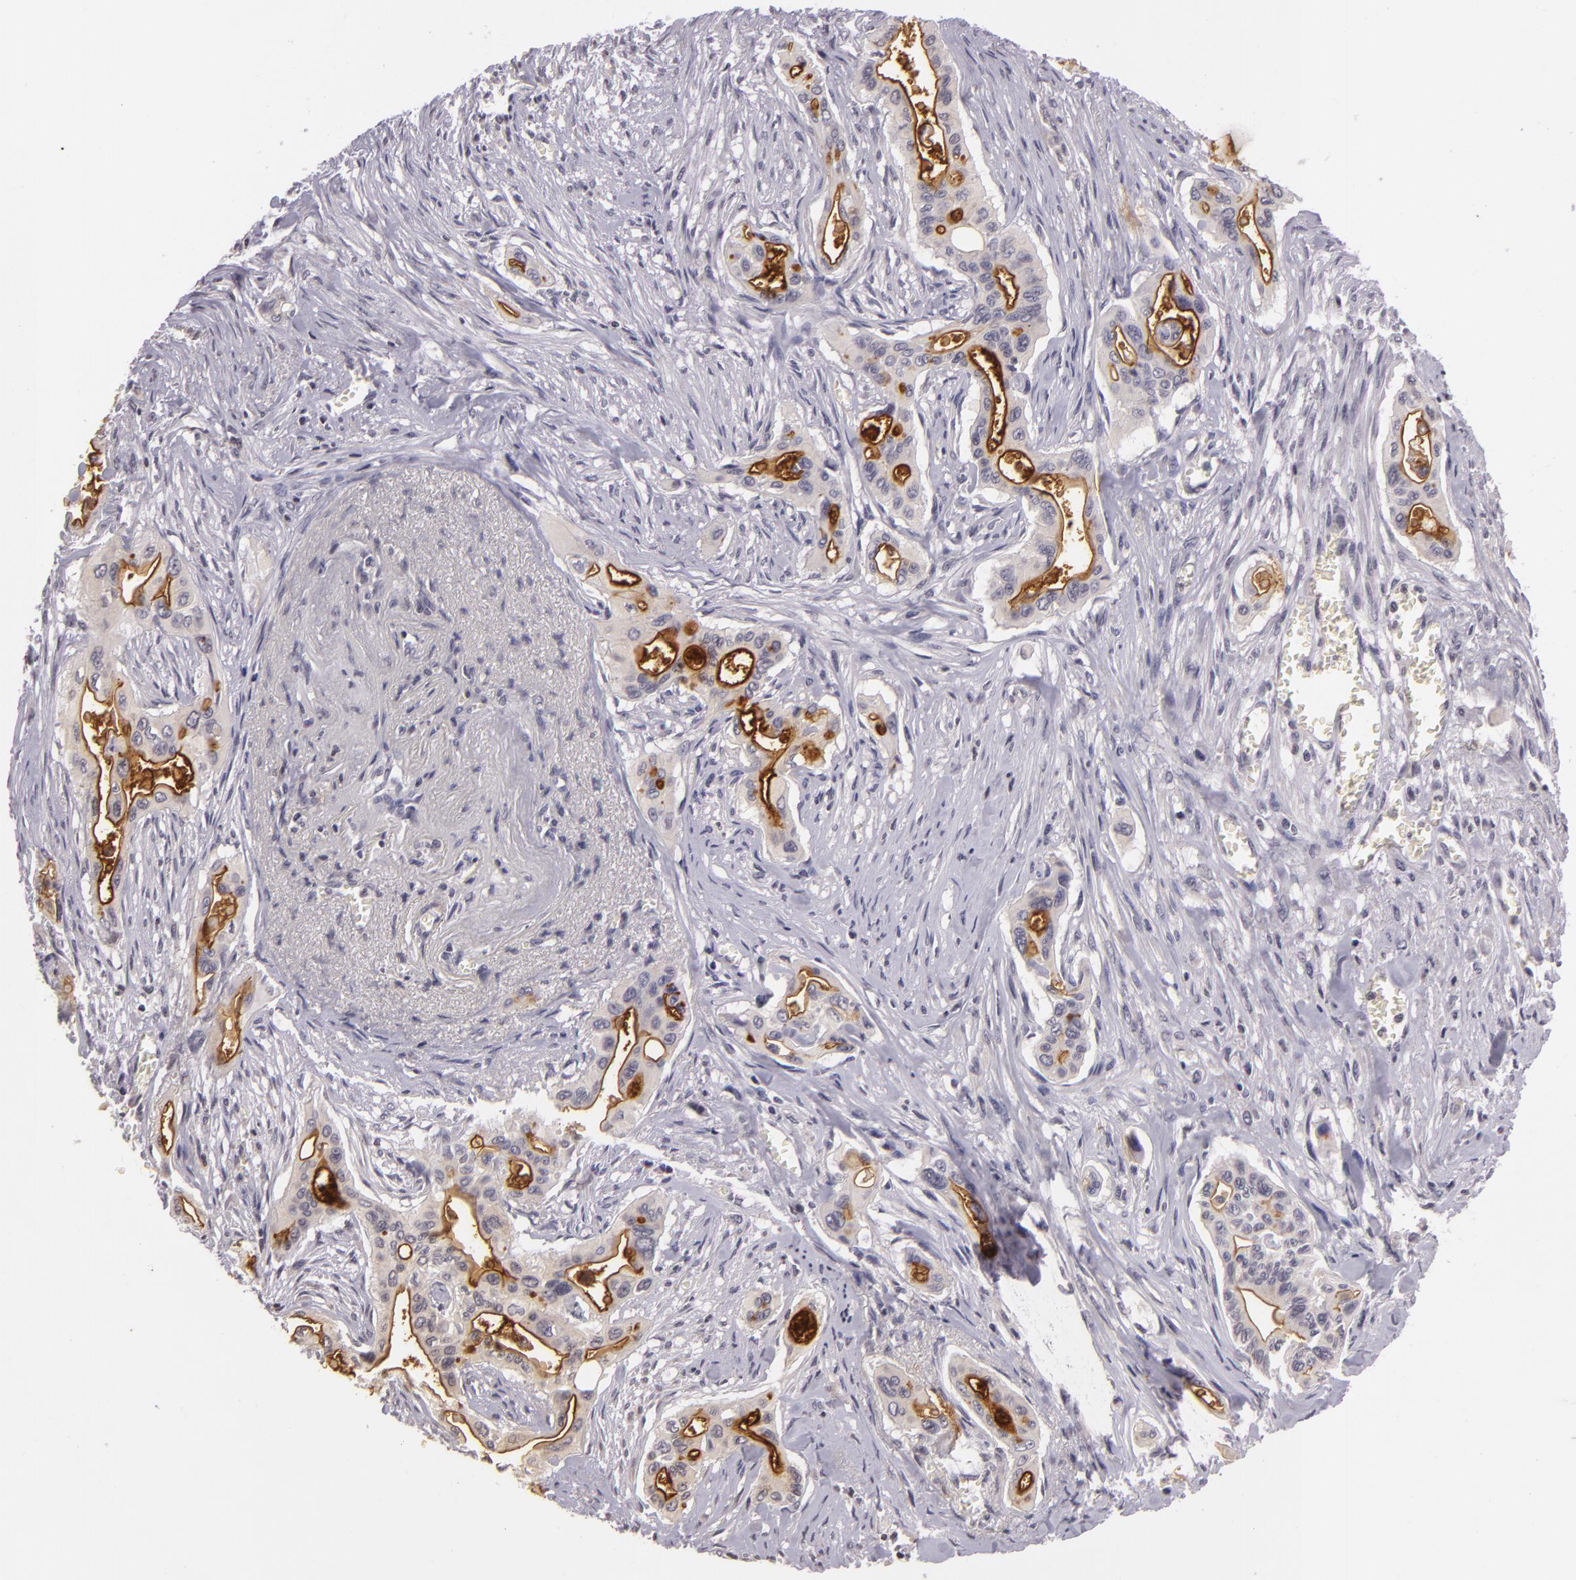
{"staining": {"intensity": "strong", "quantity": ">75%", "location": "cytoplasmic/membranous"}, "tissue": "pancreatic cancer", "cell_type": "Tumor cells", "image_type": "cancer", "snomed": [{"axis": "morphology", "description": "Adenocarcinoma, NOS"}, {"axis": "topography", "description": "Pancreas"}], "caption": "Immunohistochemistry (IHC) histopathology image of neoplastic tissue: adenocarcinoma (pancreatic) stained using immunohistochemistry (IHC) shows high levels of strong protein expression localized specifically in the cytoplasmic/membranous of tumor cells, appearing as a cytoplasmic/membranous brown color.", "gene": "MUC1", "patient": {"sex": "male", "age": 77}}